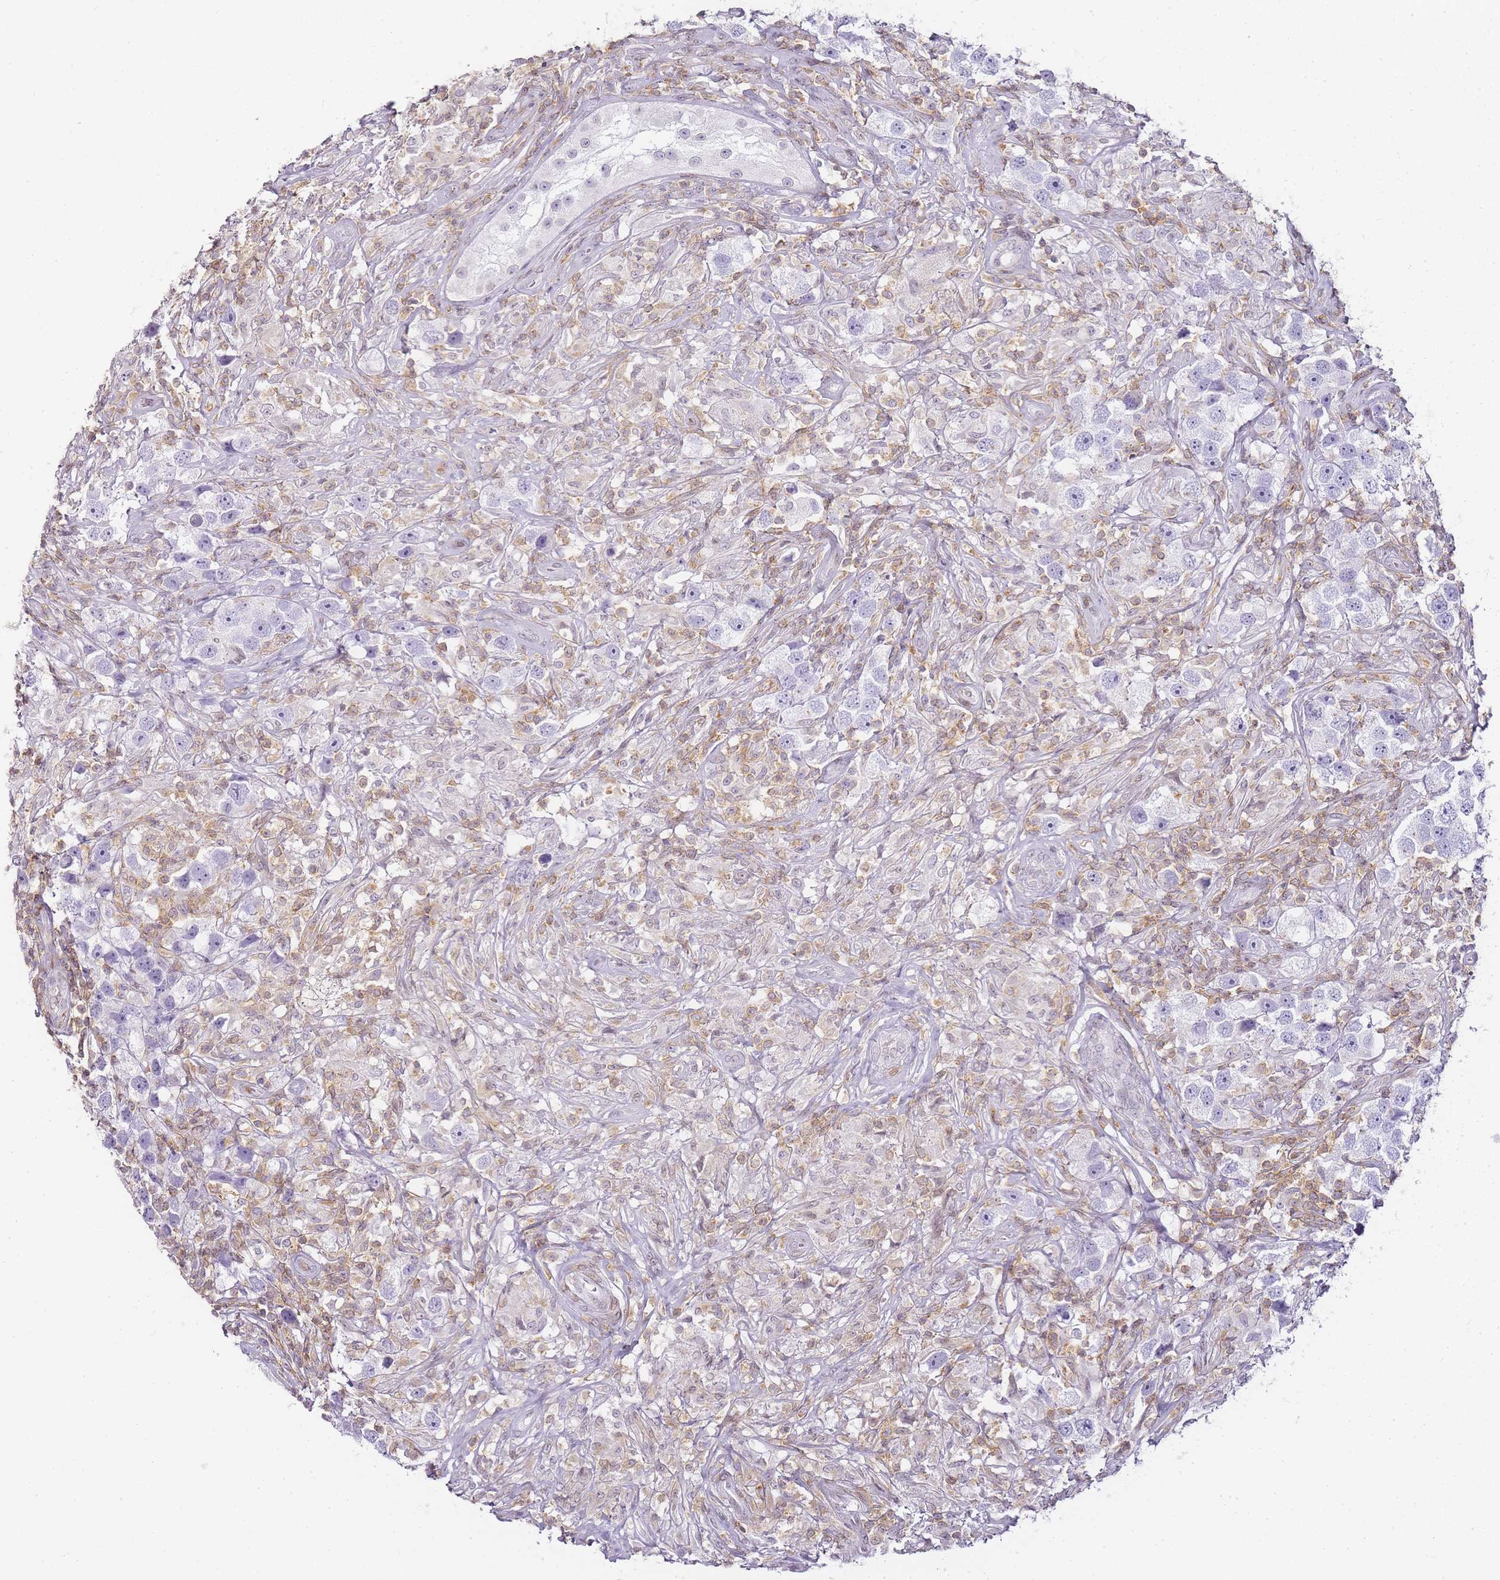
{"staining": {"intensity": "negative", "quantity": "none", "location": "none"}, "tissue": "testis cancer", "cell_type": "Tumor cells", "image_type": "cancer", "snomed": [{"axis": "morphology", "description": "Seminoma, NOS"}, {"axis": "topography", "description": "Testis"}], "caption": "Tumor cells show no significant protein expression in seminoma (testis). The staining is performed using DAB (3,3'-diaminobenzidine) brown chromogen with nuclei counter-stained in using hematoxylin.", "gene": "JAKMIP1", "patient": {"sex": "male", "age": 49}}